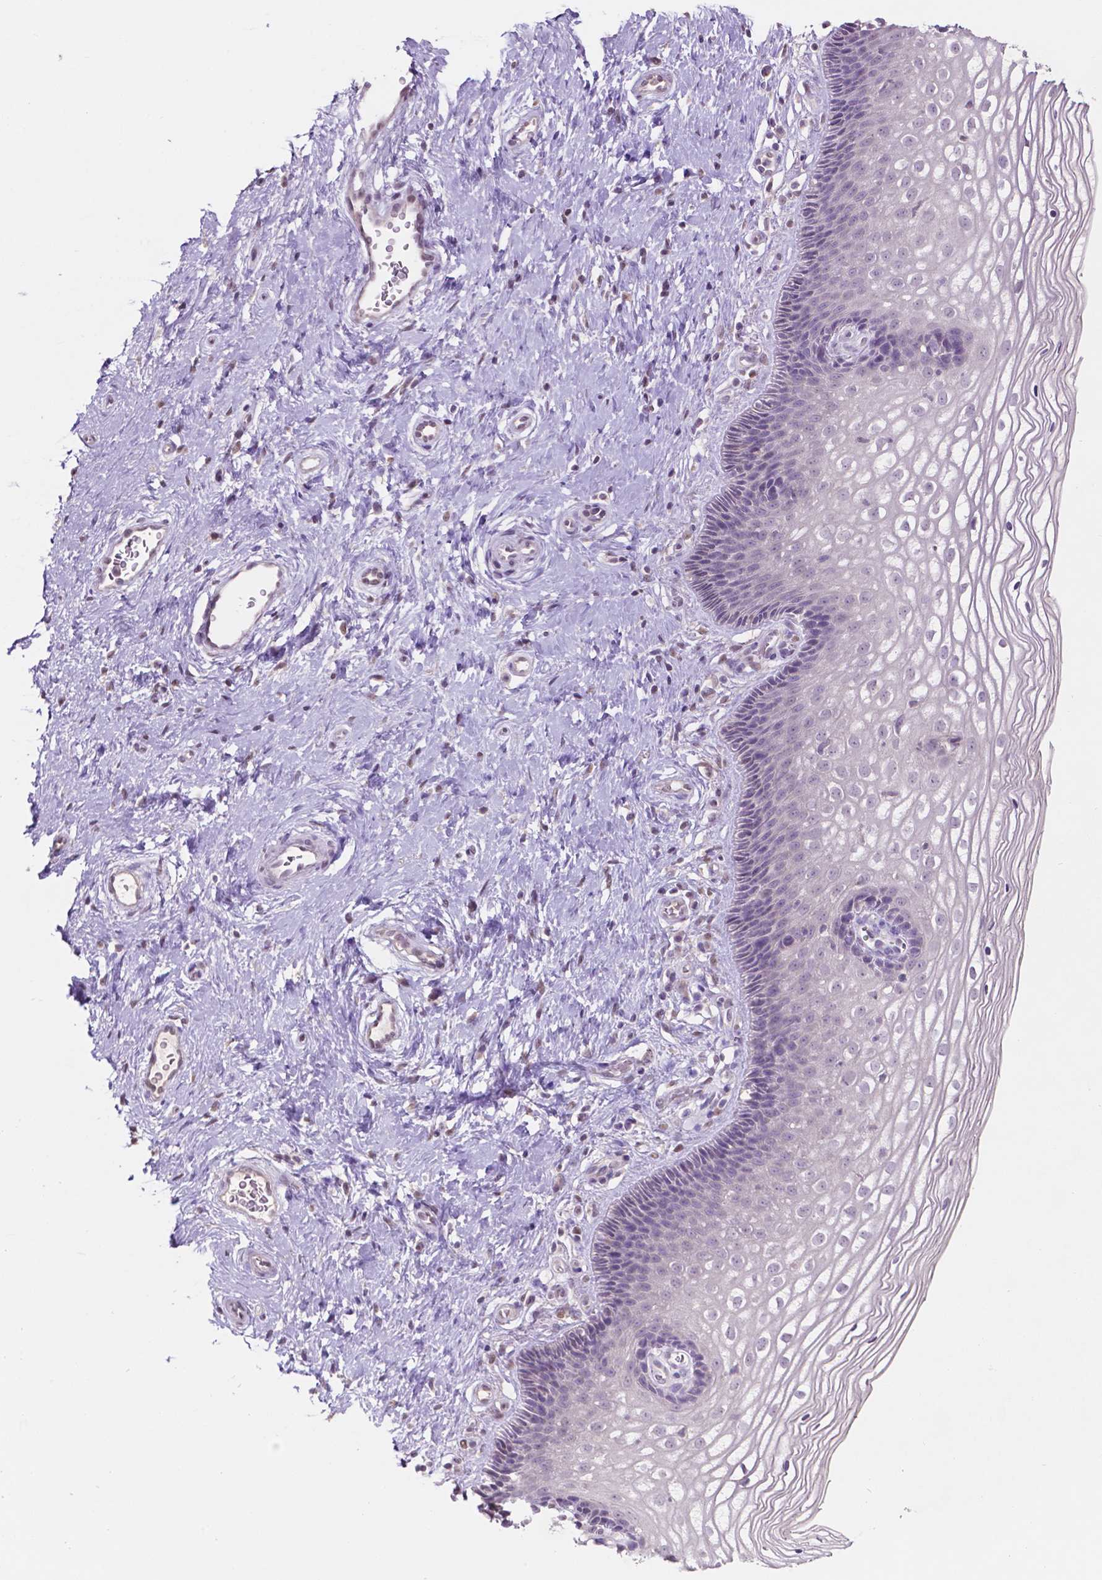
{"staining": {"intensity": "negative", "quantity": "none", "location": "none"}, "tissue": "cervix", "cell_type": "Glandular cells", "image_type": "normal", "snomed": [{"axis": "morphology", "description": "Normal tissue, NOS"}, {"axis": "topography", "description": "Cervix"}], "caption": "Human cervix stained for a protein using IHC demonstrates no expression in glandular cells.", "gene": "TM6SF2", "patient": {"sex": "female", "age": 34}}